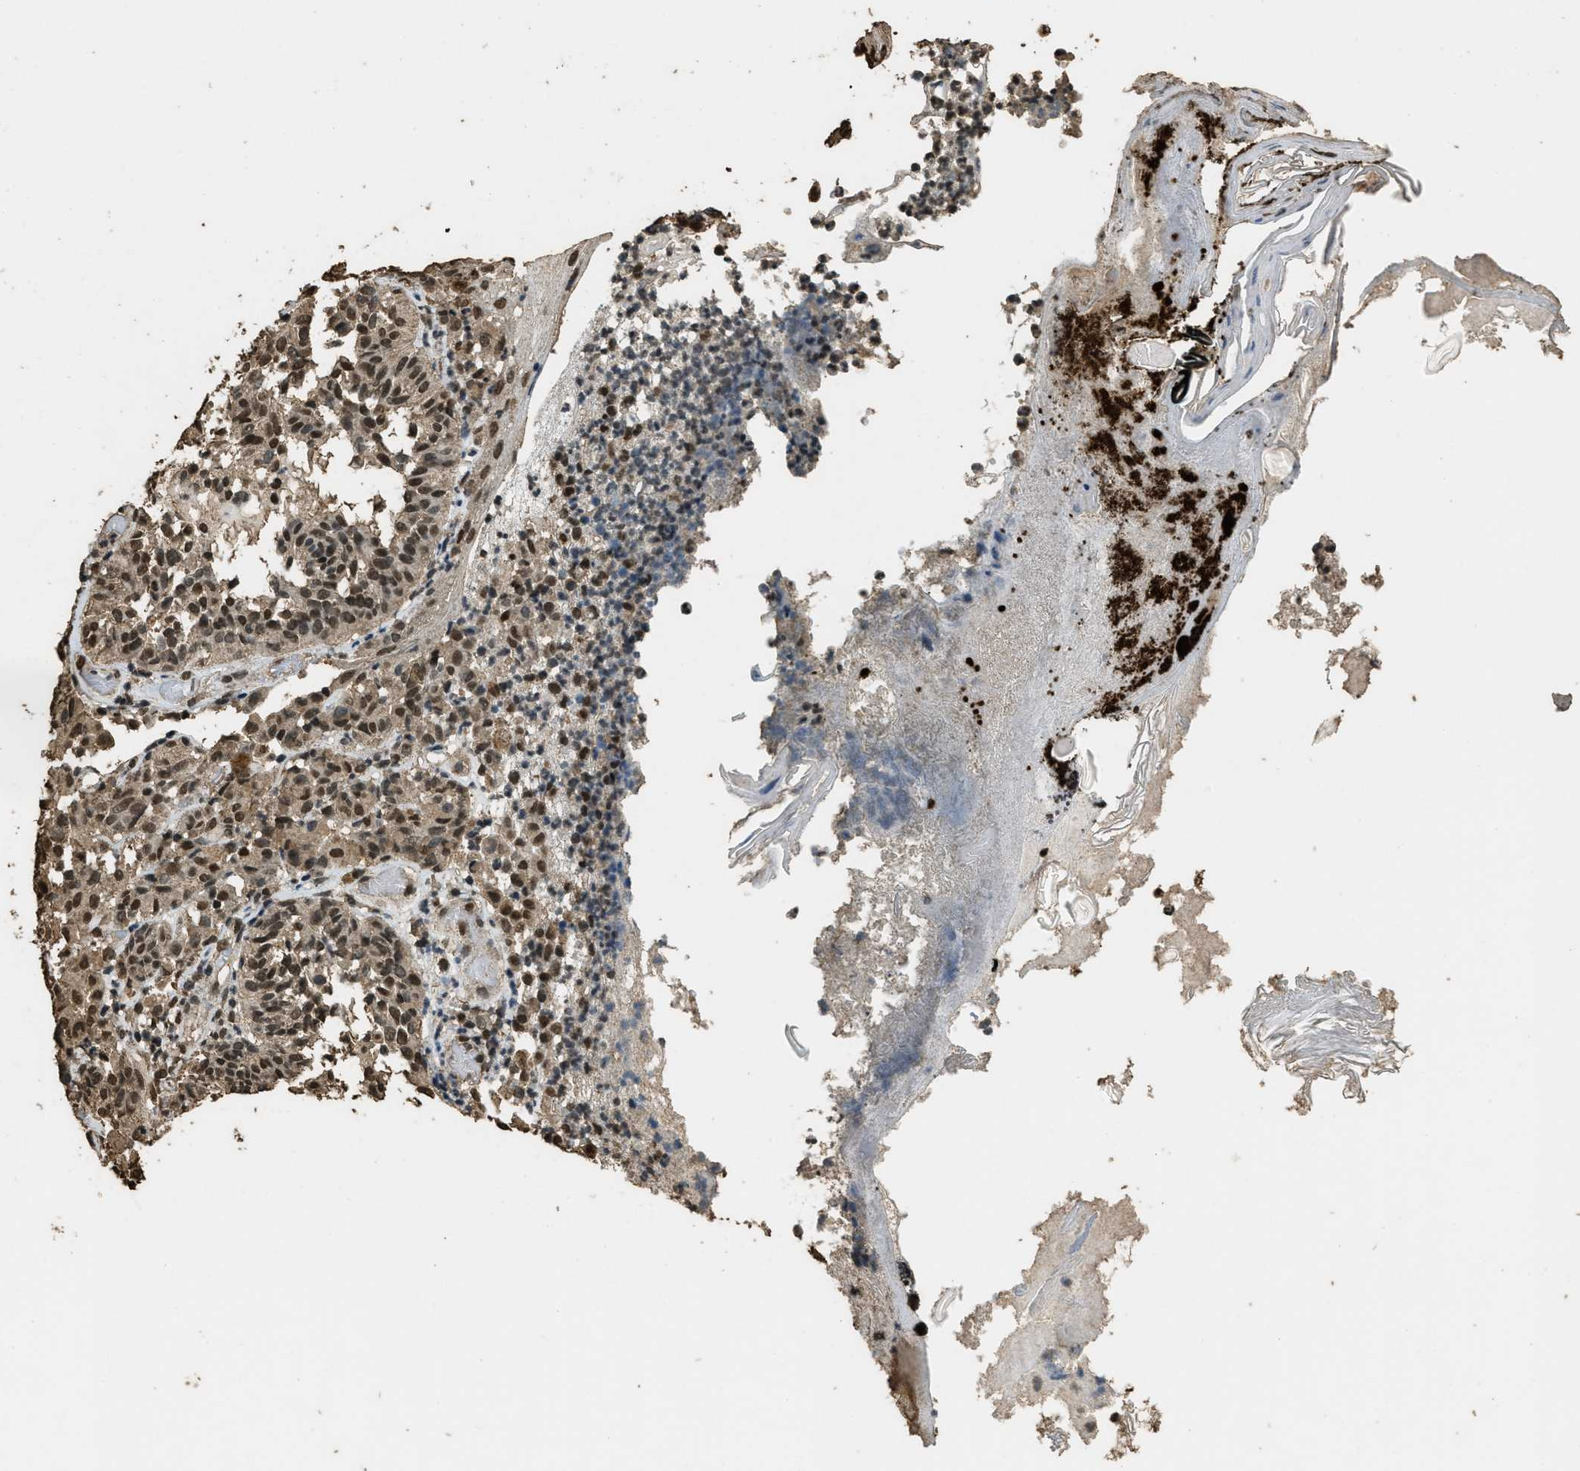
{"staining": {"intensity": "moderate", "quantity": ">75%", "location": "nuclear"}, "tissue": "melanoma", "cell_type": "Tumor cells", "image_type": "cancer", "snomed": [{"axis": "morphology", "description": "Malignant melanoma, NOS"}, {"axis": "topography", "description": "Skin"}], "caption": "Immunohistochemistry micrograph of malignant melanoma stained for a protein (brown), which reveals medium levels of moderate nuclear expression in approximately >75% of tumor cells.", "gene": "MYB", "patient": {"sex": "female", "age": 46}}